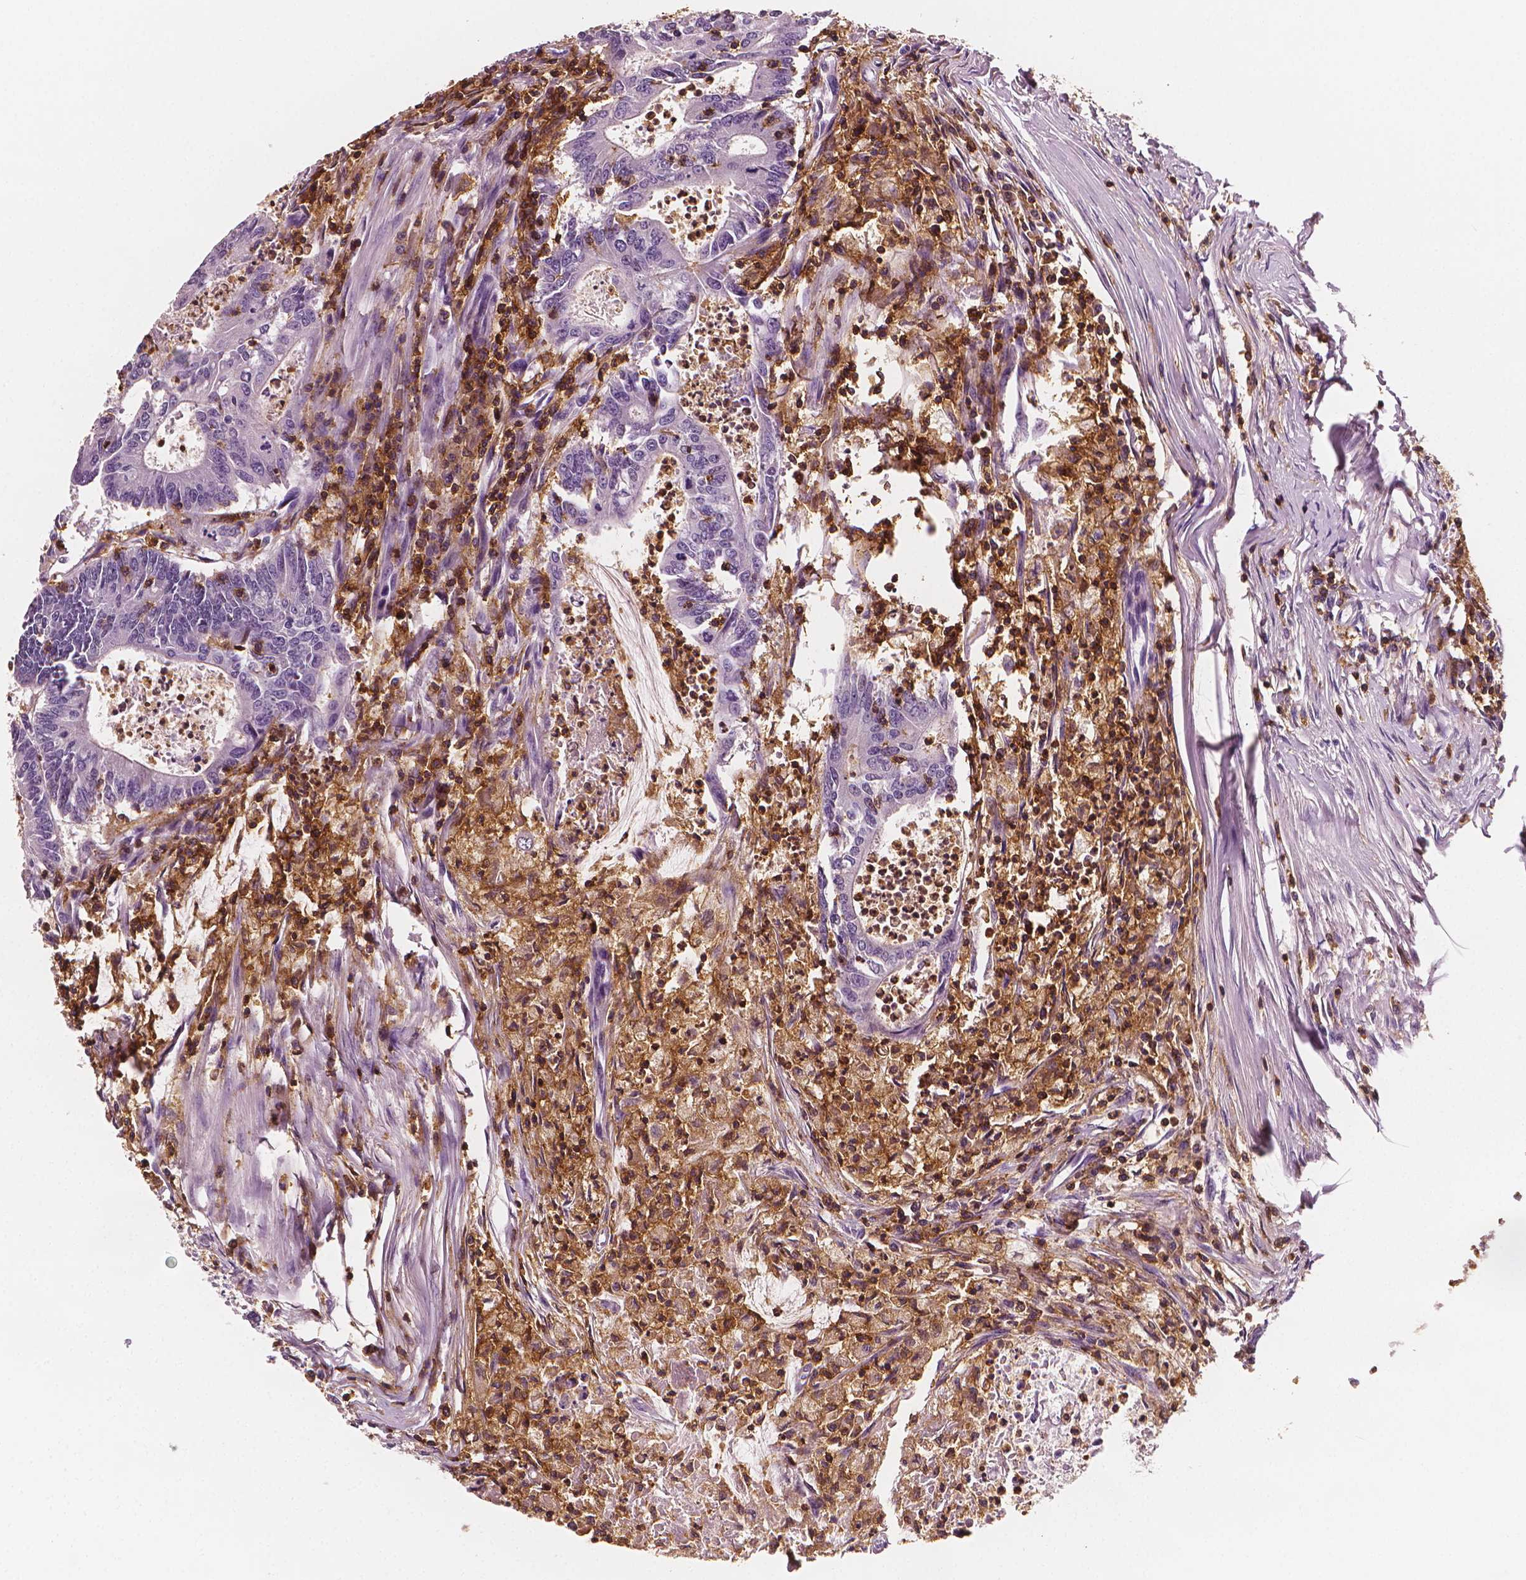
{"staining": {"intensity": "negative", "quantity": "none", "location": "none"}, "tissue": "colorectal cancer", "cell_type": "Tumor cells", "image_type": "cancer", "snomed": [{"axis": "morphology", "description": "Adenocarcinoma, NOS"}, {"axis": "topography", "description": "Colon"}], "caption": "Colorectal adenocarcinoma was stained to show a protein in brown. There is no significant staining in tumor cells.", "gene": "PTPRC", "patient": {"sex": "female", "age": 70}}